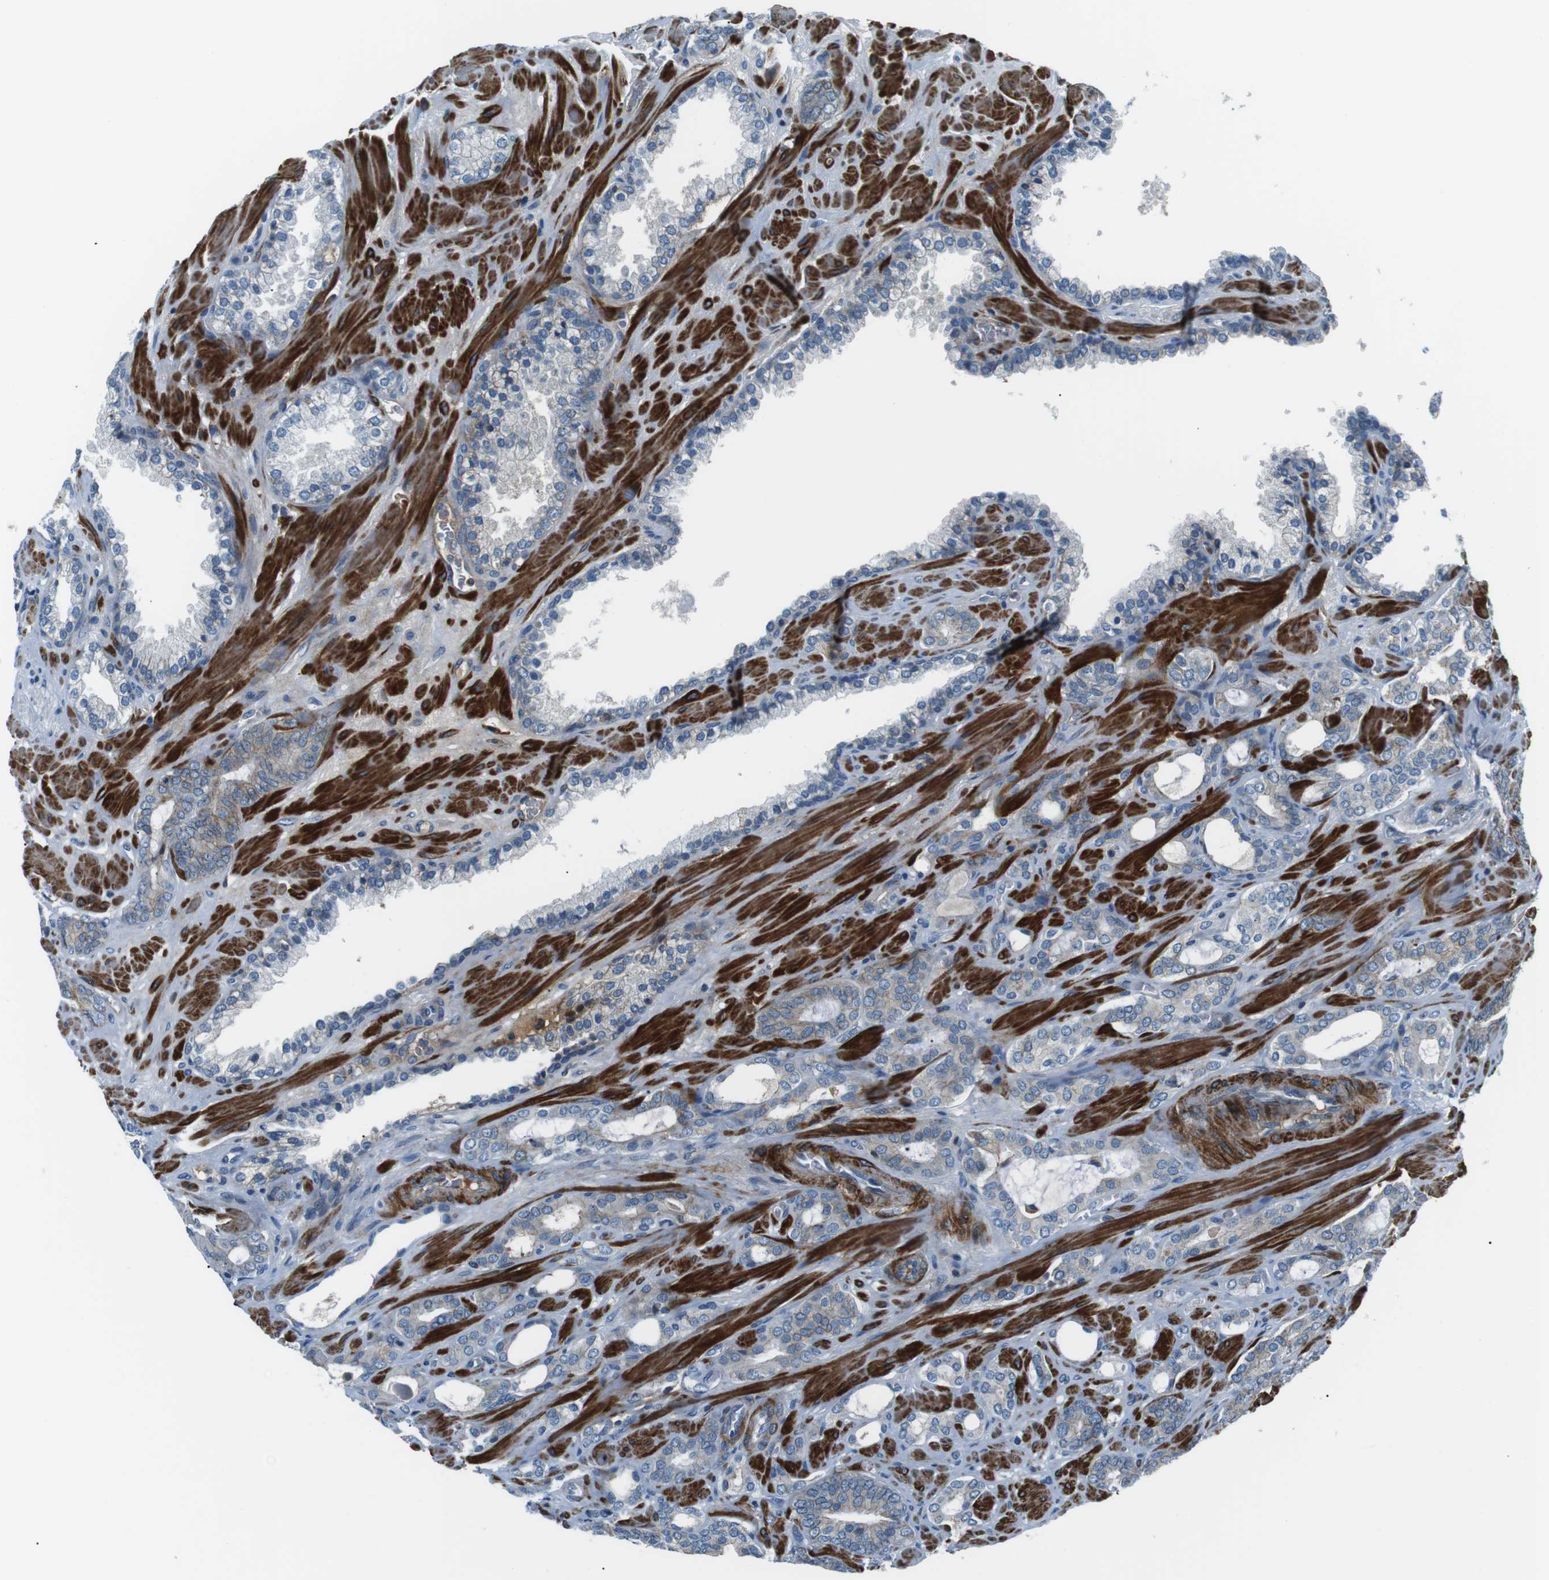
{"staining": {"intensity": "negative", "quantity": "none", "location": "none"}, "tissue": "prostate cancer", "cell_type": "Tumor cells", "image_type": "cancer", "snomed": [{"axis": "morphology", "description": "Adenocarcinoma, Low grade"}, {"axis": "topography", "description": "Prostate"}], "caption": "Immunohistochemical staining of adenocarcinoma (low-grade) (prostate) displays no significant staining in tumor cells. The staining is performed using DAB brown chromogen with nuclei counter-stained in using hematoxylin.", "gene": "ARVCF", "patient": {"sex": "male", "age": 63}}